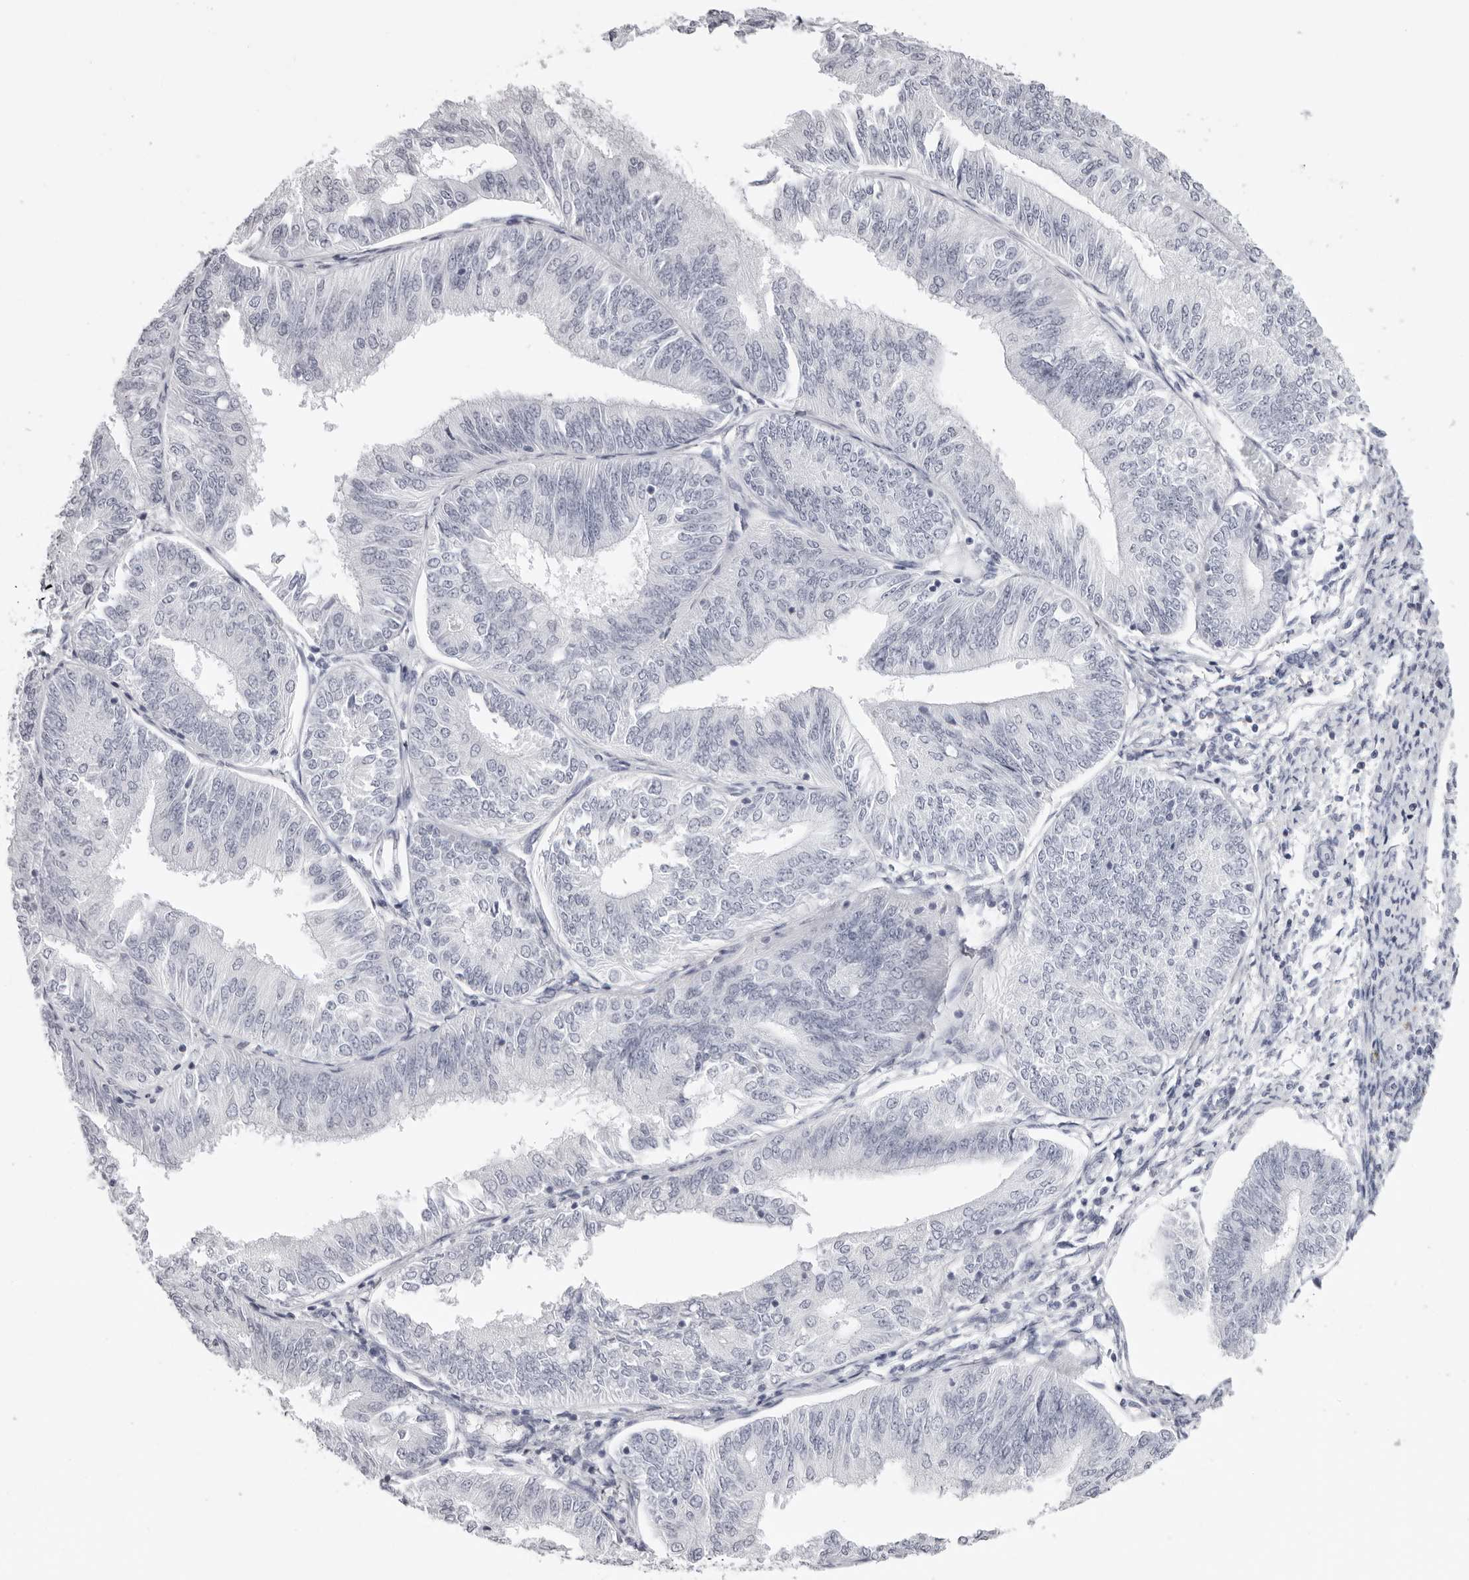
{"staining": {"intensity": "negative", "quantity": "none", "location": "none"}, "tissue": "endometrial cancer", "cell_type": "Tumor cells", "image_type": "cancer", "snomed": [{"axis": "morphology", "description": "Adenocarcinoma, NOS"}, {"axis": "topography", "description": "Endometrium"}], "caption": "IHC histopathology image of human endometrial adenocarcinoma stained for a protein (brown), which displays no staining in tumor cells.", "gene": "CST1", "patient": {"sex": "female", "age": 58}}